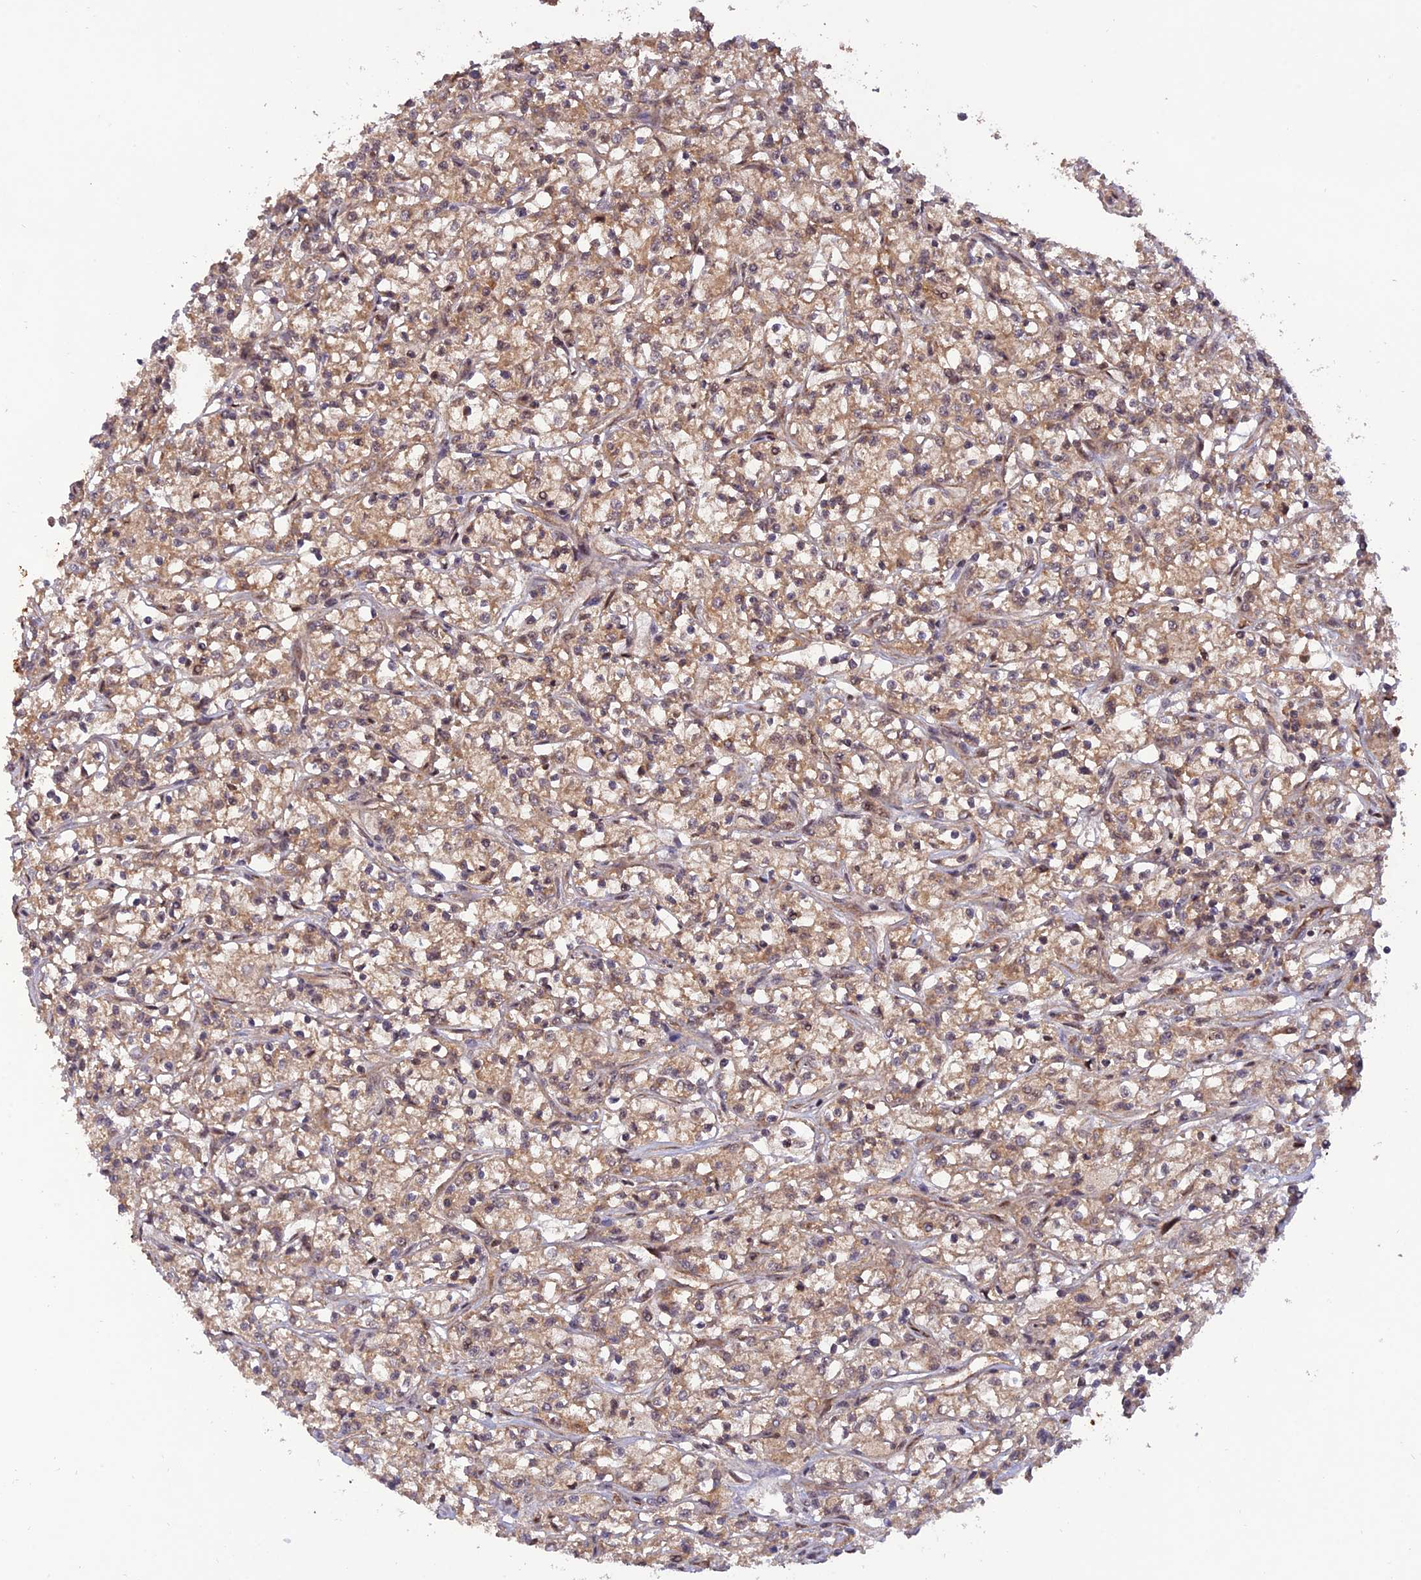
{"staining": {"intensity": "moderate", "quantity": ">75%", "location": "cytoplasmic/membranous,nuclear"}, "tissue": "renal cancer", "cell_type": "Tumor cells", "image_type": "cancer", "snomed": [{"axis": "morphology", "description": "Adenocarcinoma, NOS"}, {"axis": "topography", "description": "Kidney"}], "caption": "Adenocarcinoma (renal) stained with immunohistochemistry shows moderate cytoplasmic/membranous and nuclear expression in approximately >75% of tumor cells. (DAB IHC, brown staining for protein, blue staining for nuclei).", "gene": "REV1", "patient": {"sex": "female", "age": 59}}